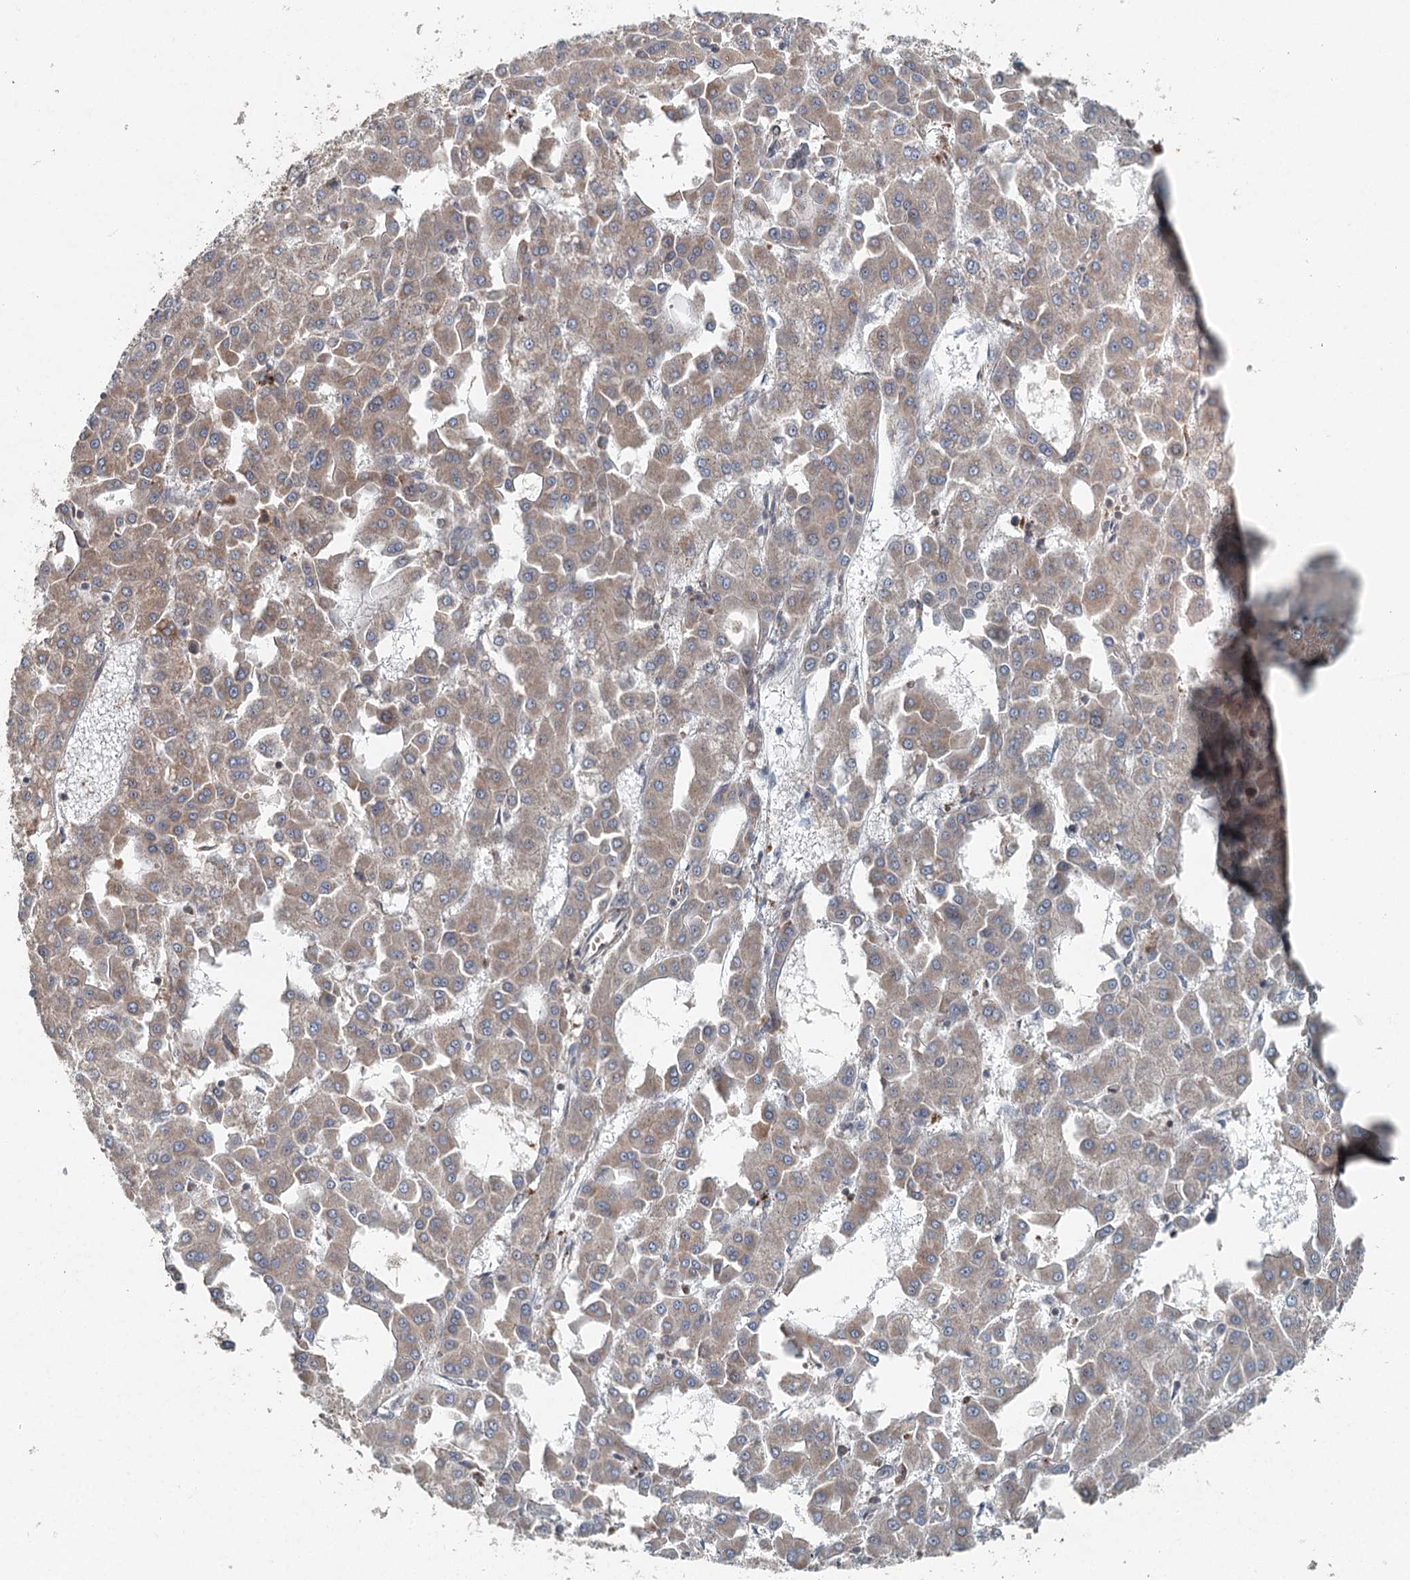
{"staining": {"intensity": "weak", "quantity": ">75%", "location": "cytoplasmic/membranous"}, "tissue": "liver cancer", "cell_type": "Tumor cells", "image_type": "cancer", "snomed": [{"axis": "morphology", "description": "Carcinoma, Hepatocellular, NOS"}, {"axis": "topography", "description": "Liver"}], "caption": "DAB immunohistochemical staining of liver hepatocellular carcinoma exhibits weak cytoplasmic/membranous protein positivity in approximately >75% of tumor cells.", "gene": "SKIC3", "patient": {"sex": "male", "age": 47}}